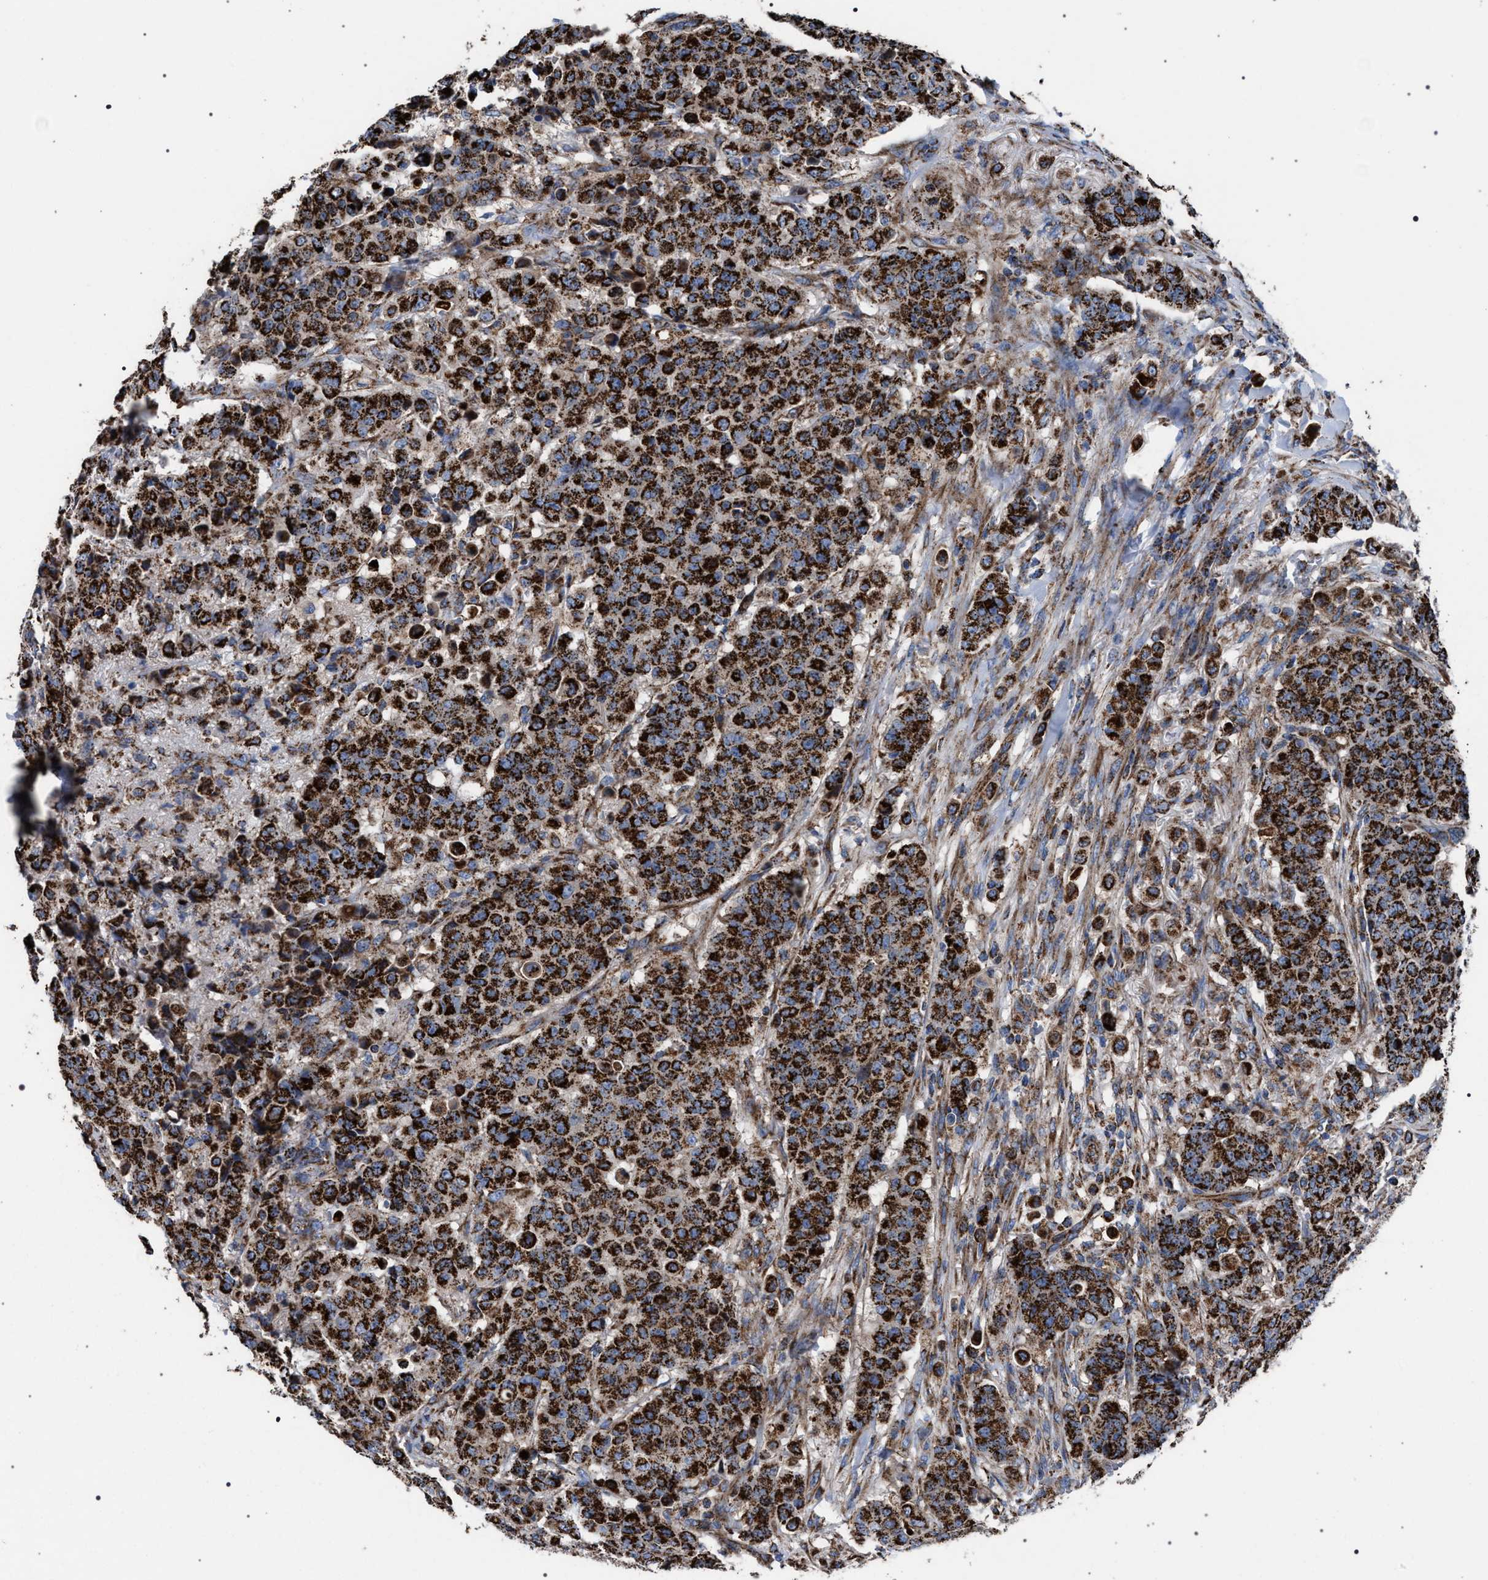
{"staining": {"intensity": "strong", "quantity": ">75%", "location": "cytoplasmic/membranous"}, "tissue": "breast cancer", "cell_type": "Tumor cells", "image_type": "cancer", "snomed": [{"axis": "morphology", "description": "Duct carcinoma"}, {"axis": "topography", "description": "Breast"}], "caption": "High-magnification brightfield microscopy of breast intraductal carcinoma stained with DAB (3,3'-diaminobenzidine) (brown) and counterstained with hematoxylin (blue). tumor cells exhibit strong cytoplasmic/membranous positivity is present in approximately>75% of cells.", "gene": "VPS13A", "patient": {"sex": "female", "age": 40}}